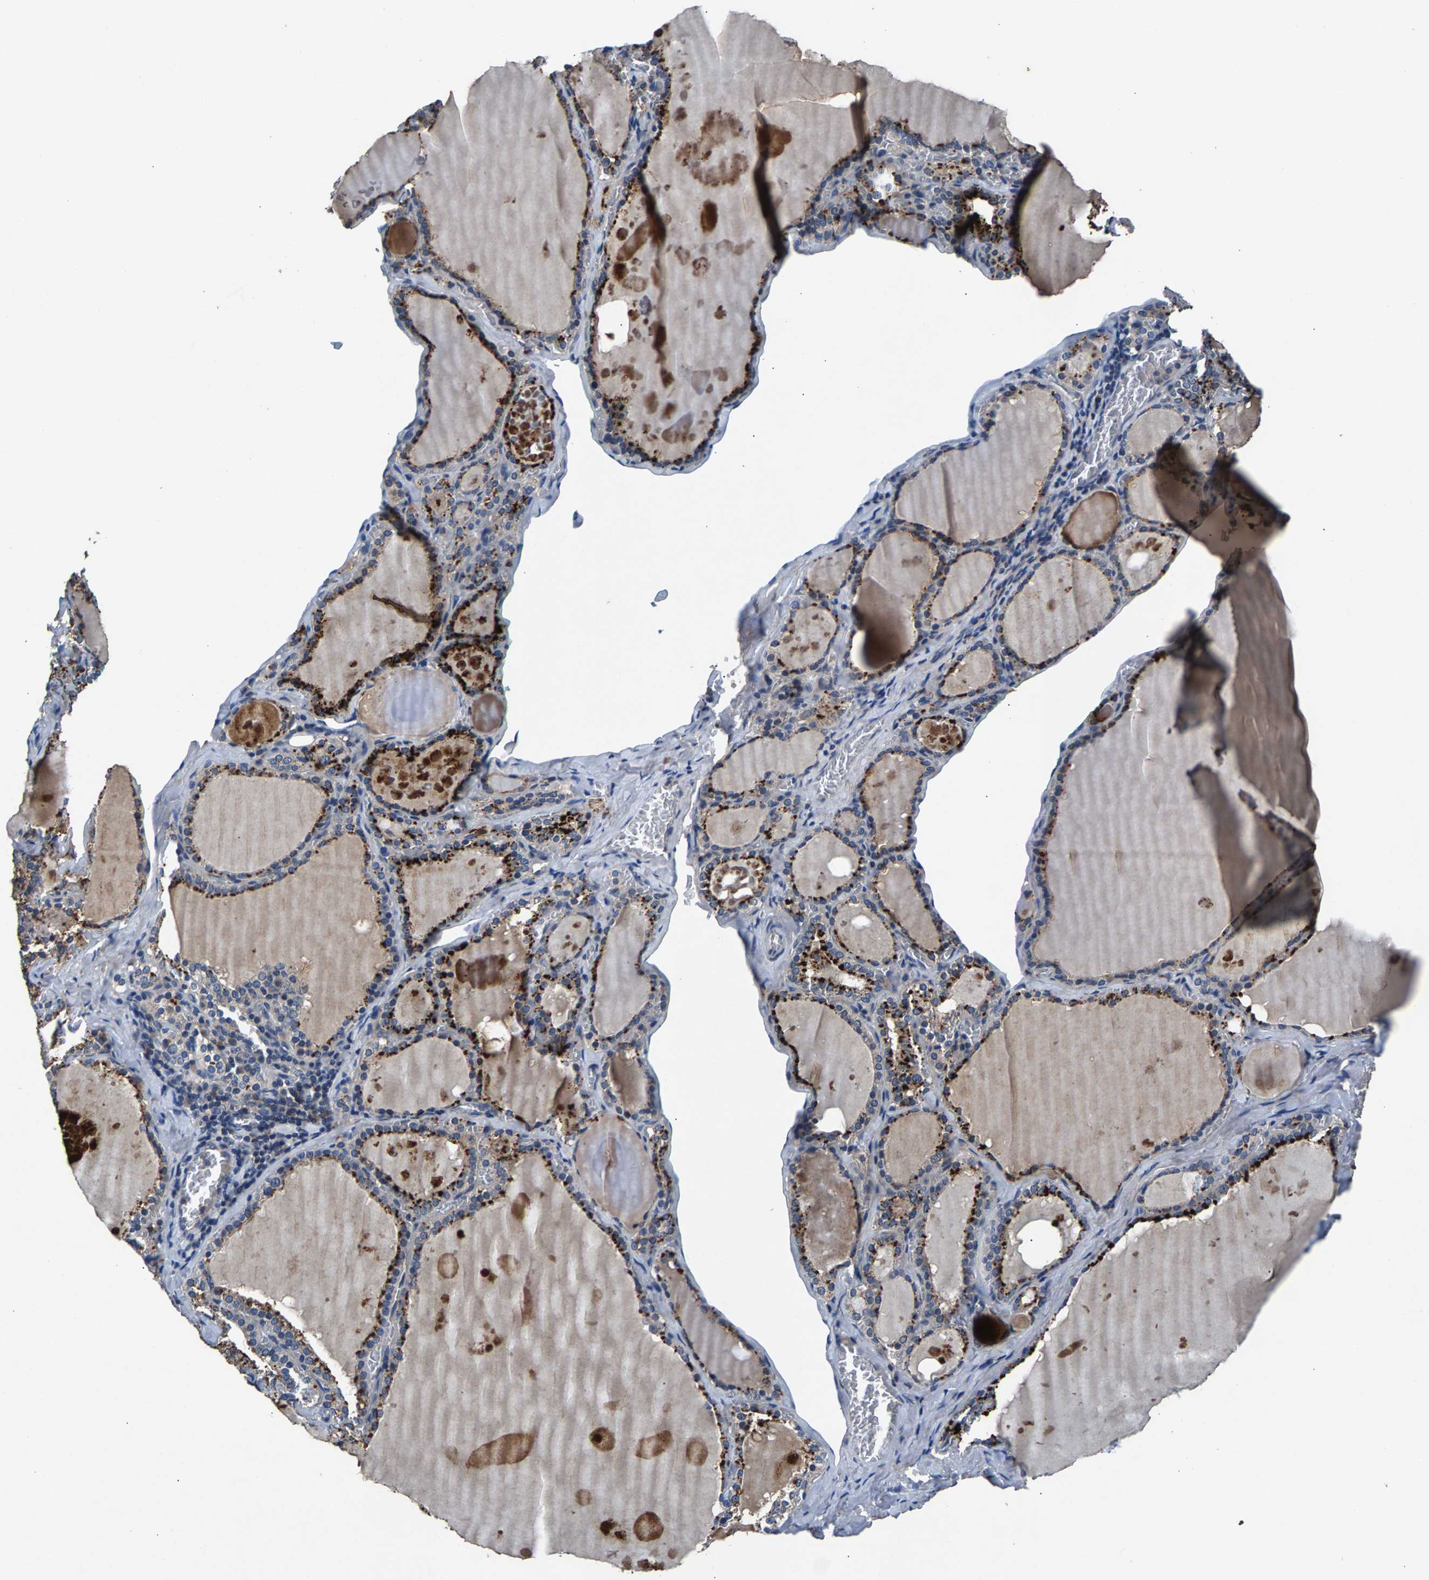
{"staining": {"intensity": "strong", "quantity": "25%-75%", "location": "cytoplasmic/membranous"}, "tissue": "thyroid gland", "cell_type": "Glandular cells", "image_type": "normal", "snomed": [{"axis": "morphology", "description": "Normal tissue, NOS"}, {"axis": "topography", "description": "Thyroid gland"}], "caption": "The immunohistochemical stain labels strong cytoplasmic/membranous expression in glandular cells of unremarkable thyroid gland. Nuclei are stained in blue.", "gene": "PRXL2C", "patient": {"sex": "male", "age": 56}}